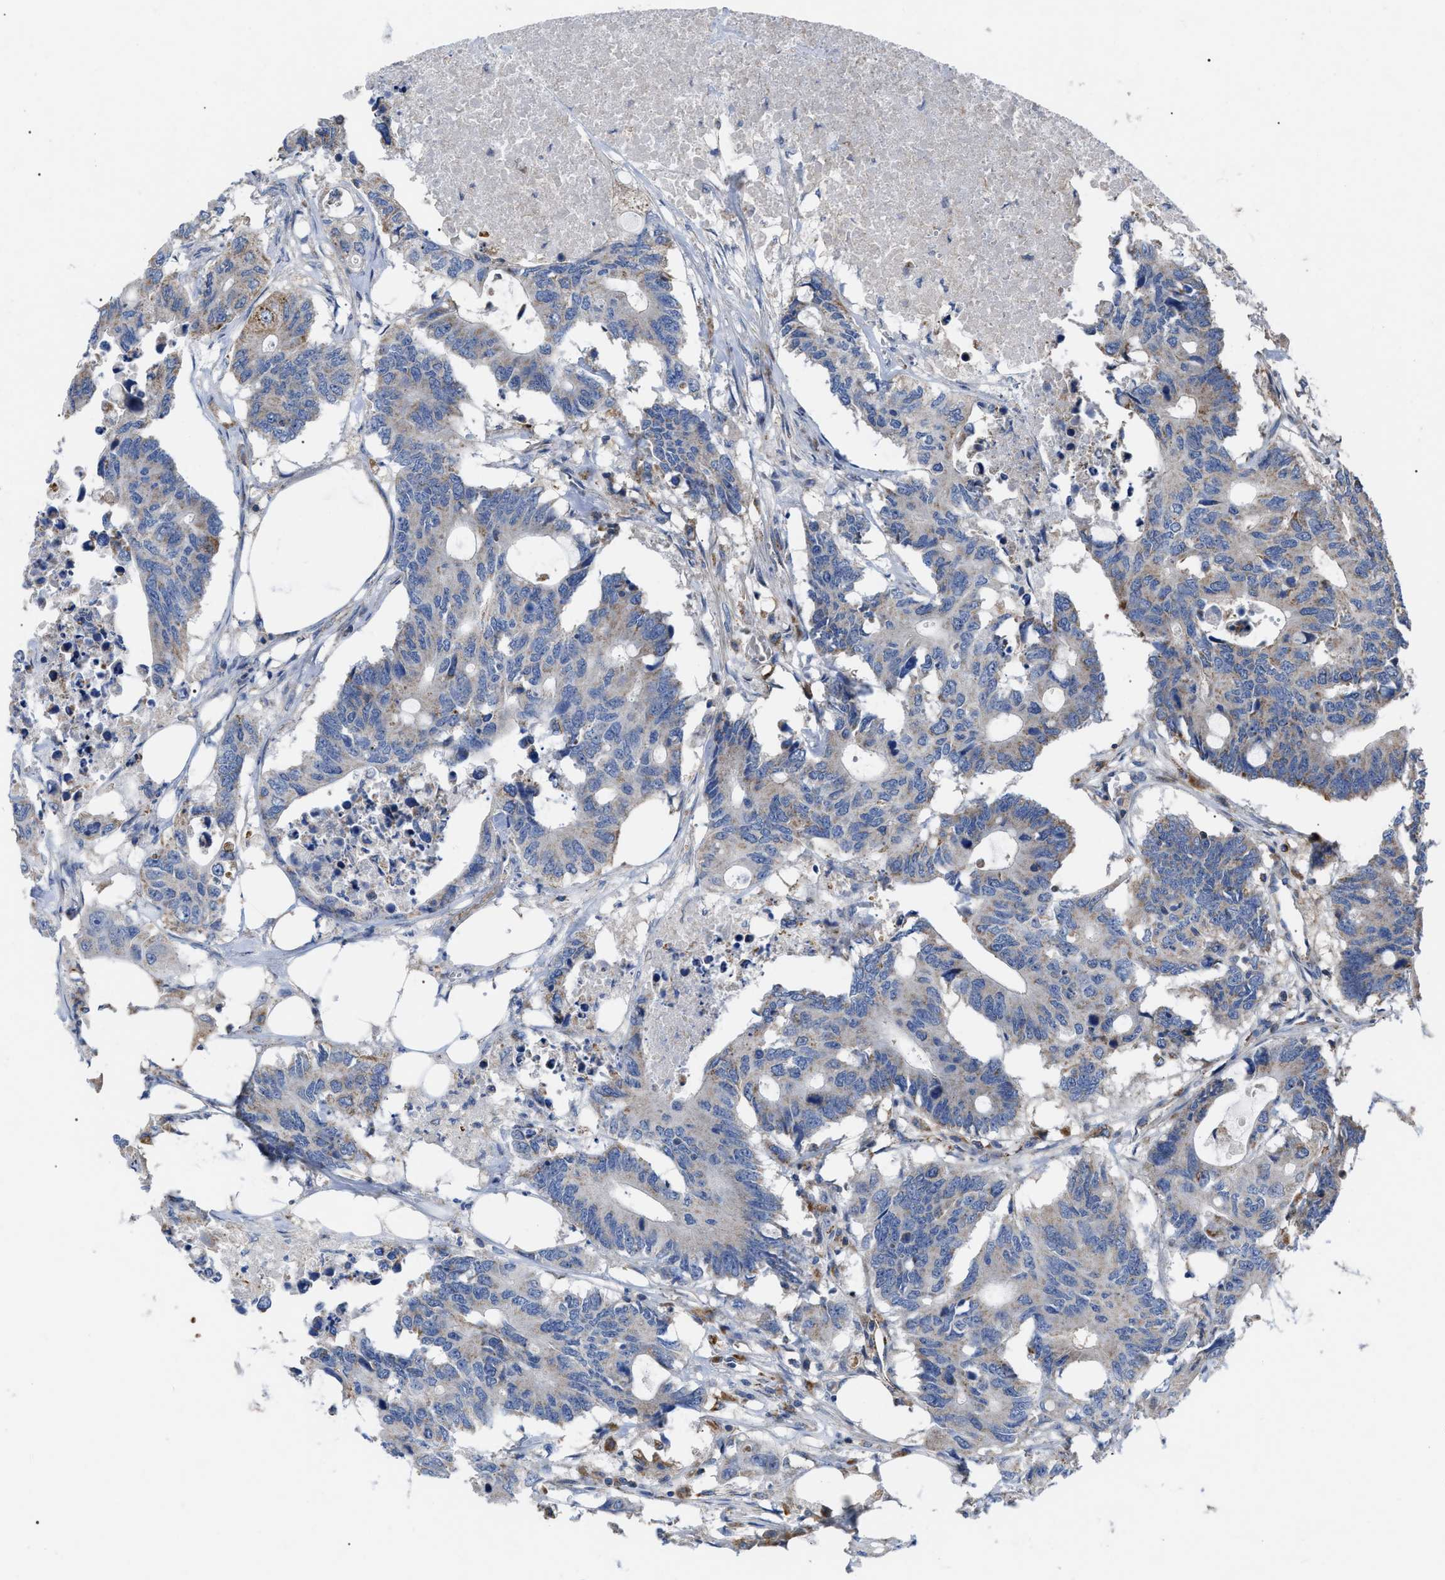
{"staining": {"intensity": "weak", "quantity": "25%-75%", "location": "cytoplasmic/membranous"}, "tissue": "colorectal cancer", "cell_type": "Tumor cells", "image_type": "cancer", "snomed": [{"axis": "morphology", "description": "Adenocarcinoma, NOS"}, {"axis": "topography", "description": "Colon"}], "caption": "Colorectal adenocarcinoma stained with DAB (3,3'-diaminobenzidine) immunohistochemistry displays low levels of weak cytoplasmic/membranous expression in about 25%-75% of tumor cells.", "gene": "FAM171A2", "patient": {"sex": "male", "age": 71}}